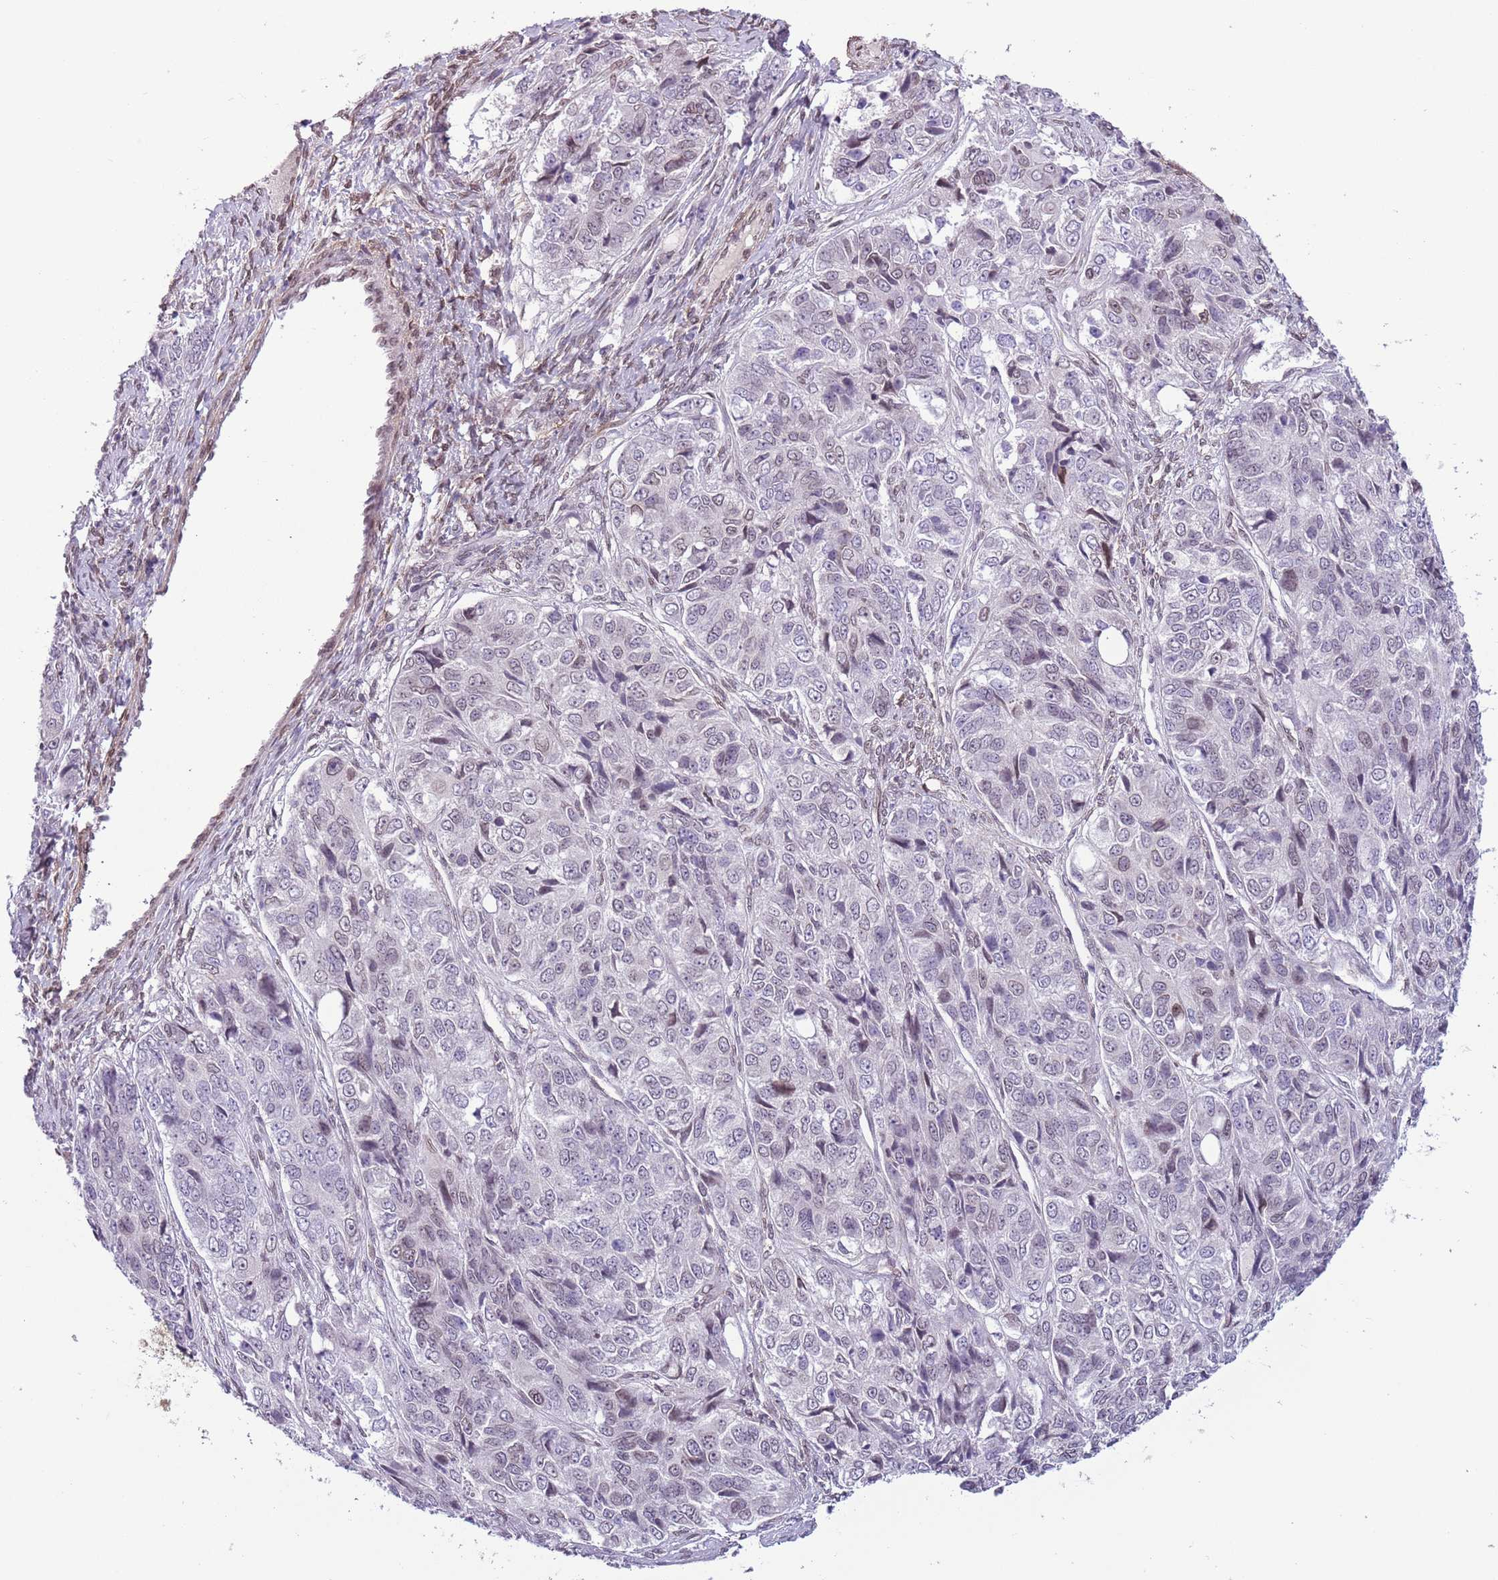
{"staining": {"intensity": "weak", "quantity": "<25%", "location": "cytoplasmic/membranous,nuclear"}, "tissue": "ovarian cancer", "cell_type": "Tumor cells", "image_type": "cancer", "snomed": [{"axis": "morphology", "description": "Carcinoma, endometroid"}, {"axis": "topography", "description": "Ovary"}], "caption": "Human ovarian endometroid carcinoma stained for a protein using immunohistochemistry (IHC) demonstrates no expression in tumor cells.", "gene": "ZGLP1", "patient": {"sex": "female", "age": 51}}